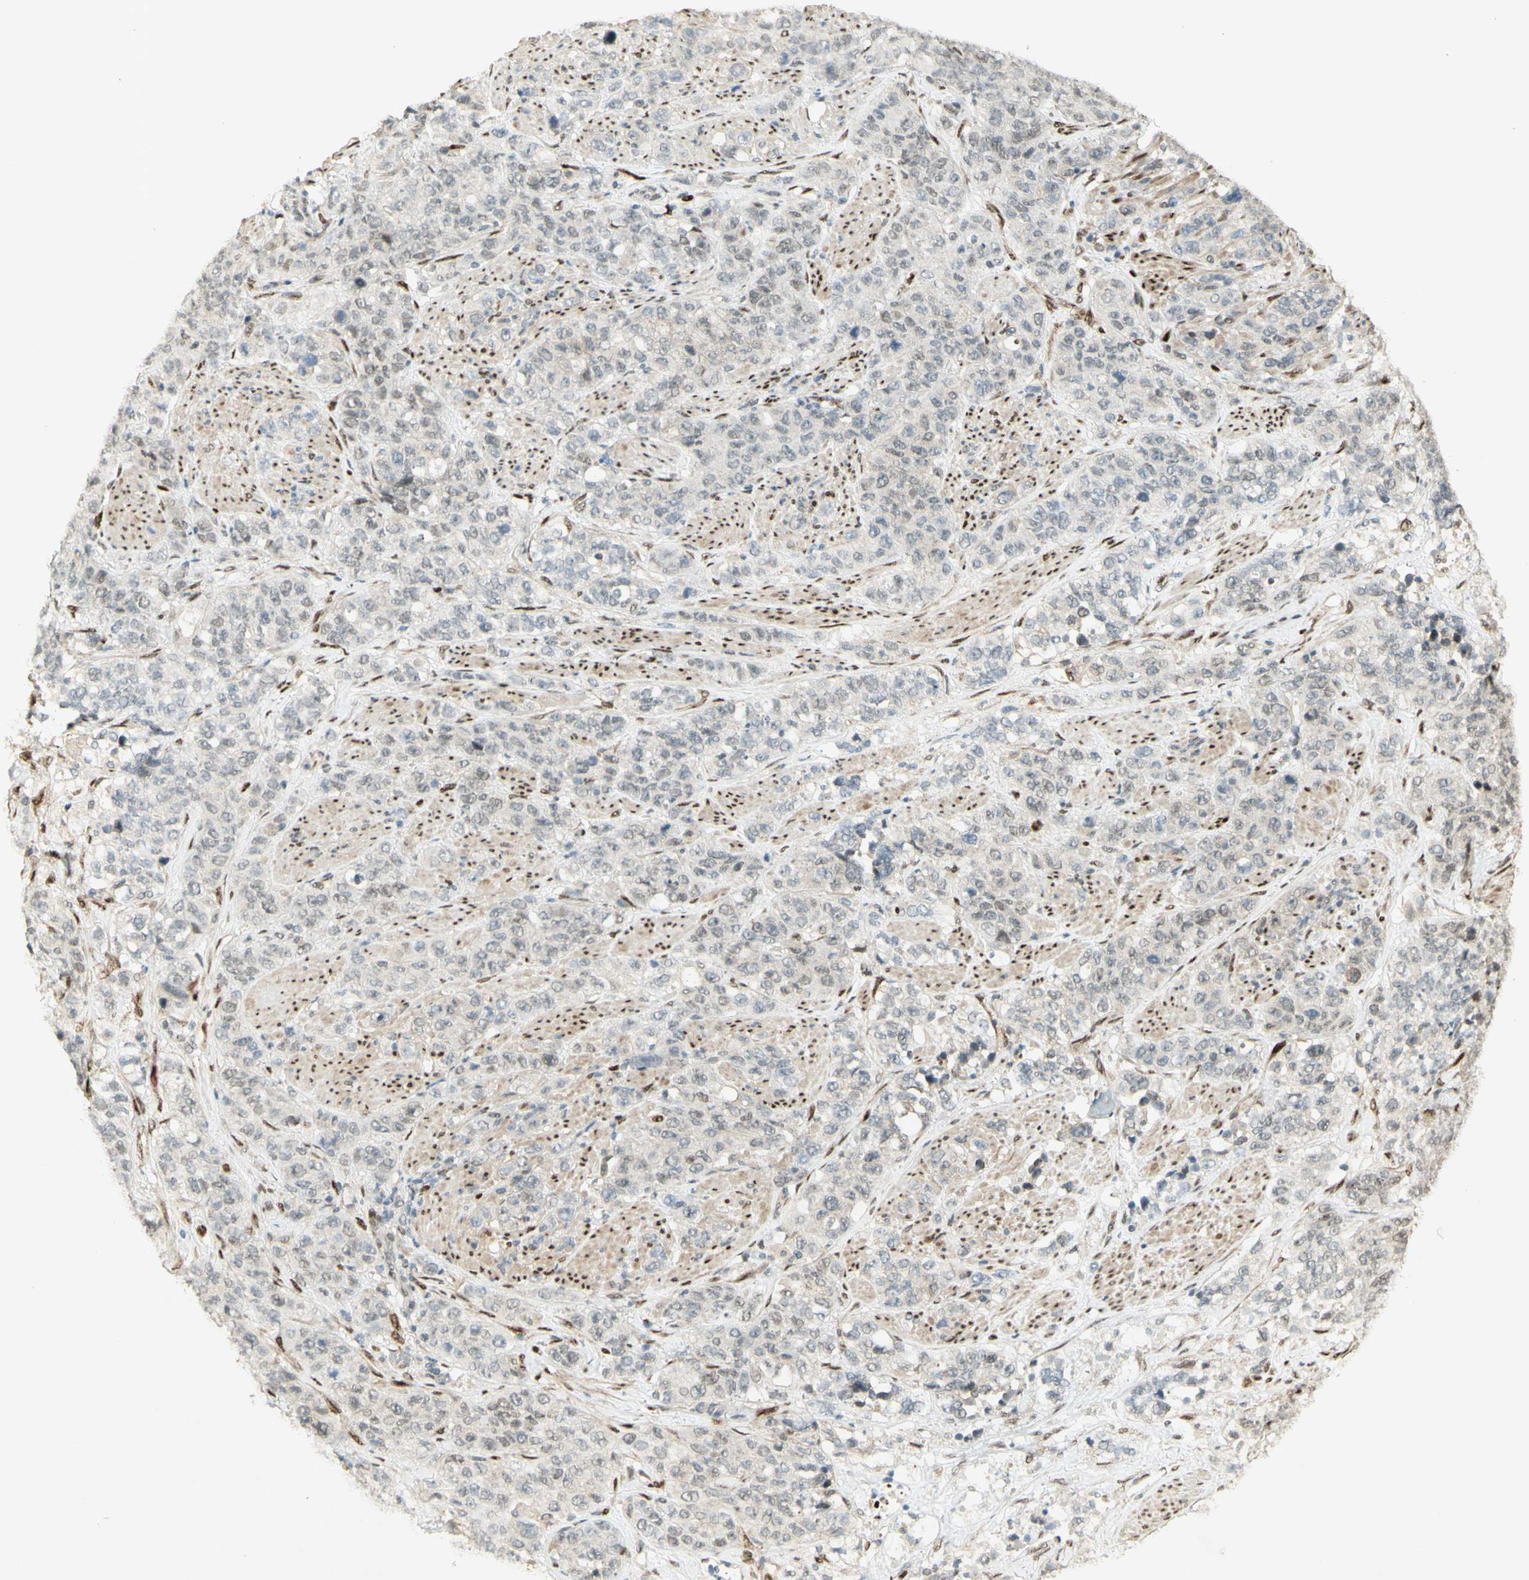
{"staining": {"intensity": "weak", "quantity": "<25%", "location": "nuclear"}, "tissue": "stomach cancer", "cell_type": "Tumor cells", "image_type": "cancer", "snomed": [{"axis": "morphology", "description": "Adenocarcinoma, NOS"}, {"axis": "topography", "description": "Stomach"}], "caption": "Tumor cells show no significant protein positivity in adenocarcinoma (stomach).", "gene": "FOXP1", "patient": {"sex": "male", "age": 48}}